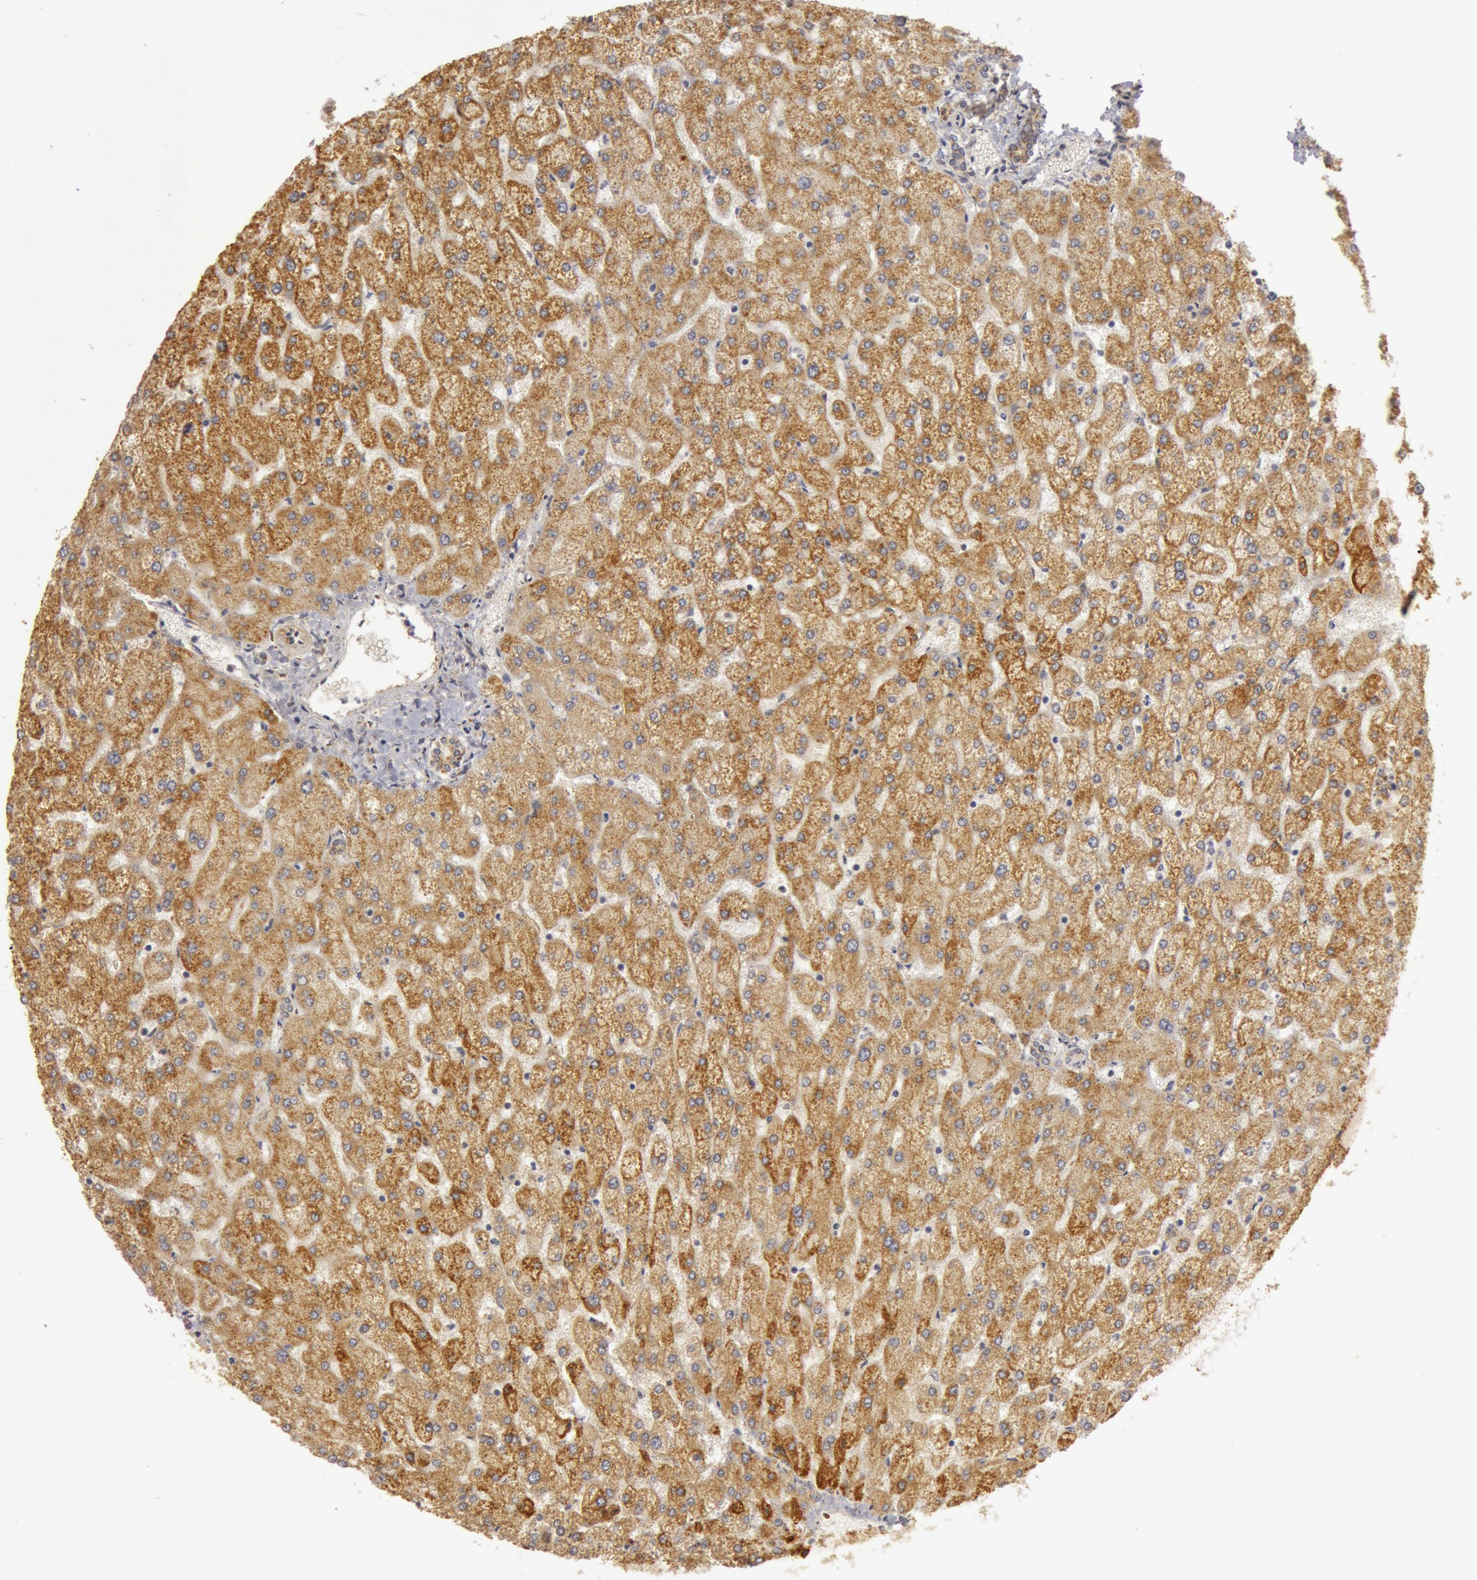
{"staining": {"intensity": "moderate", "quantity": ">75%", "location": "cytoplasmic/membranous"}, "tissue": "liver", "cell_type": "Cholangiocytes", "image_type": "normal", "snomed": [{"axis": "morphology", "description": "Normal tissue, NOS"}, {"axis": "topography", "description": "Liver"}], "caption": "Brown immunohistochemical staining in unremarkable liver shows moderate cytoplasmic/membranous positivity in approximately >75% of cholangiocytes. The staining was performed using DAB, with brown indicating positive protein expression. Nuclei are stained blue with hematoxylin.", "gene": "C7", "patient": {"sex": "female", "age": 32}}